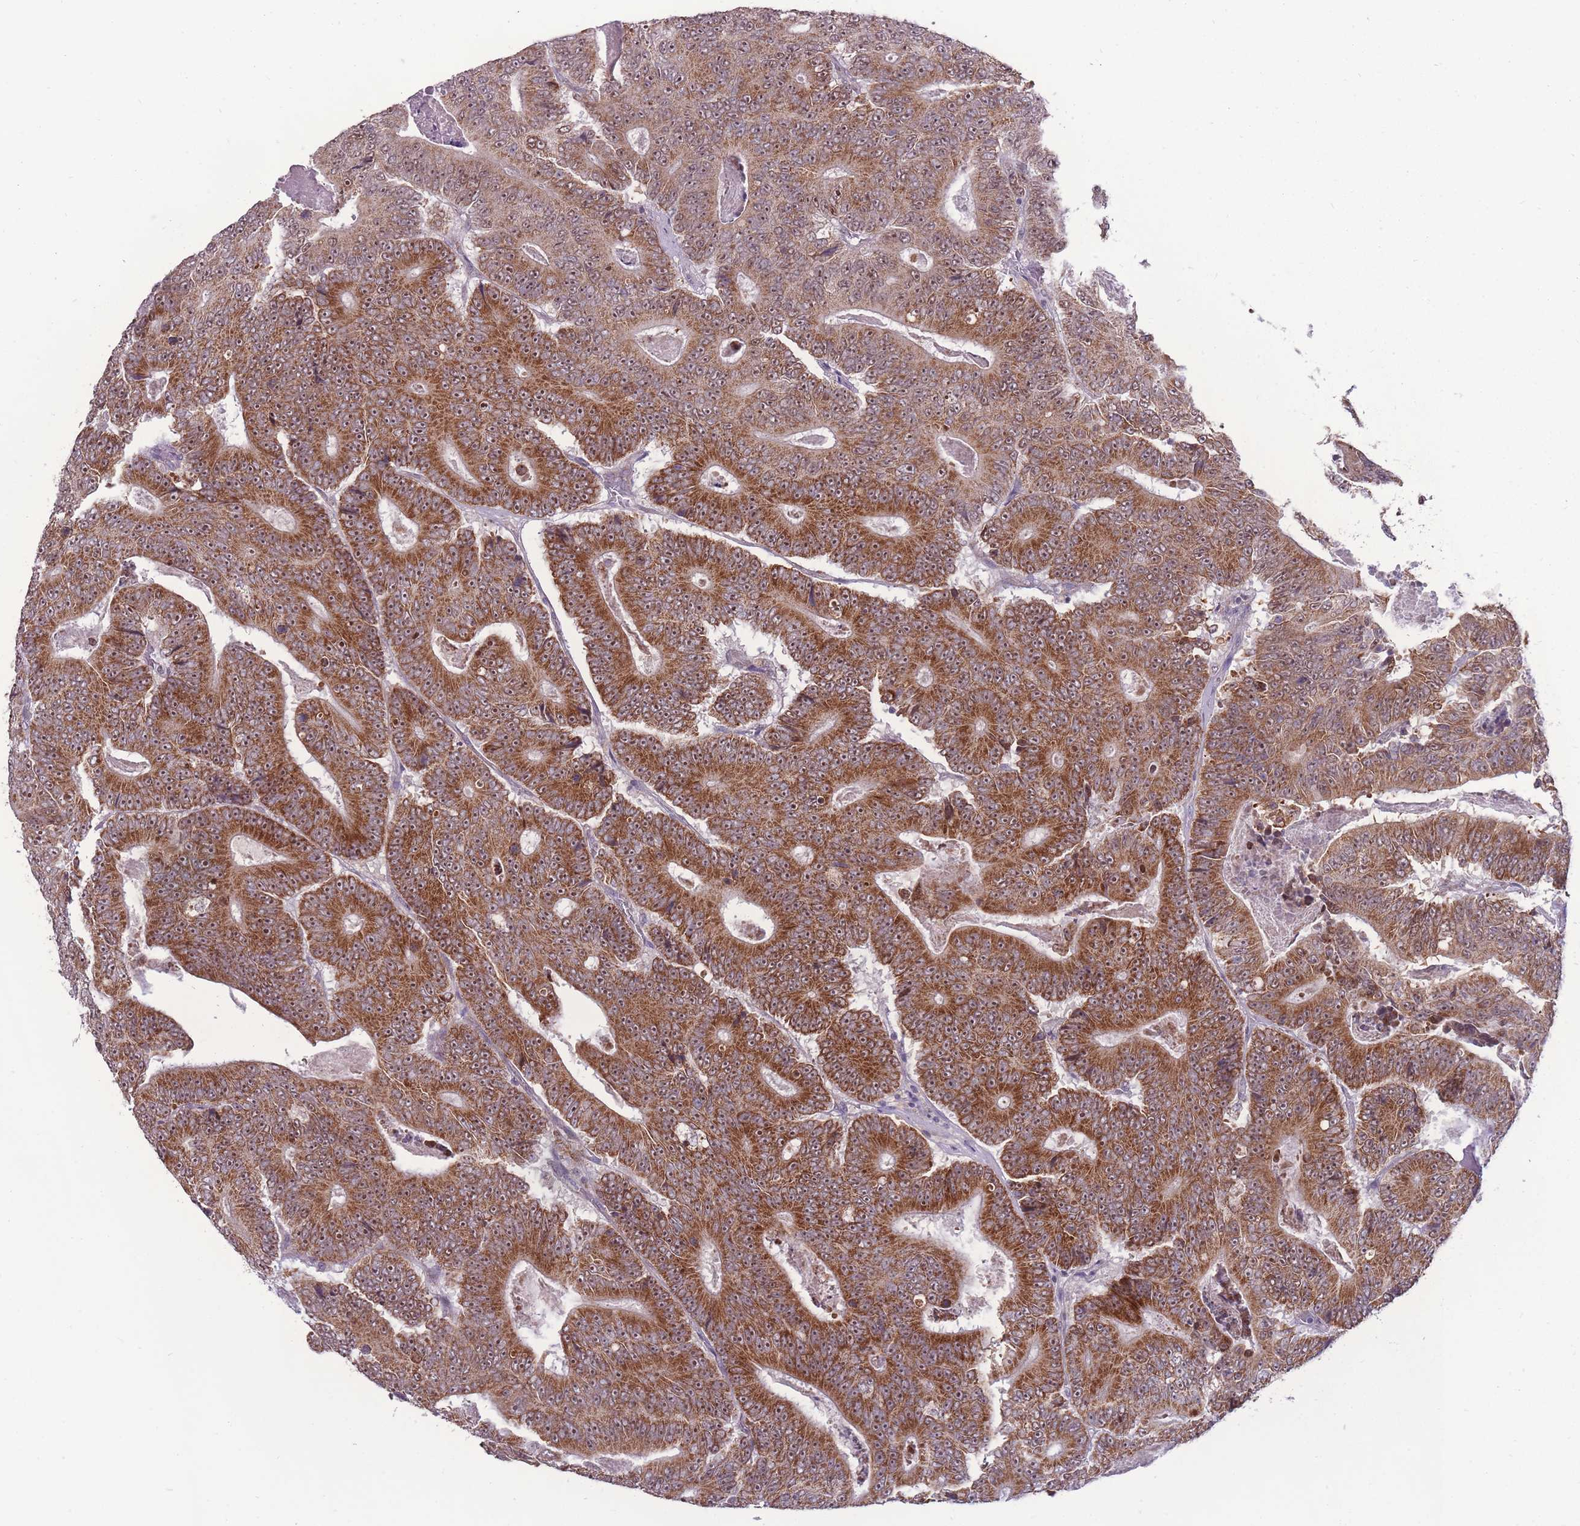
{"staining": {"intensity": "strong", "quantity": ">75%", "location": "cytoplasmic/membranous,nuclear"}, "tissue": "colorectal cancer", "cell_type": "Tumor cells", "image_type": "cancer", "snomed": [{"axis": "morphology", "description": "Adenocarcinoma, NOS"}, {"axis": "topography", "description": "Colon"}], "caption": "Colorectal cancer stained with immunohistochemistry demonstrates strong cytoplasmic/membranous and nuclear expression in about >75% of tumor cells.", "gene": "MCIDAS", "patient": {"sex": "male", "age": 83}}